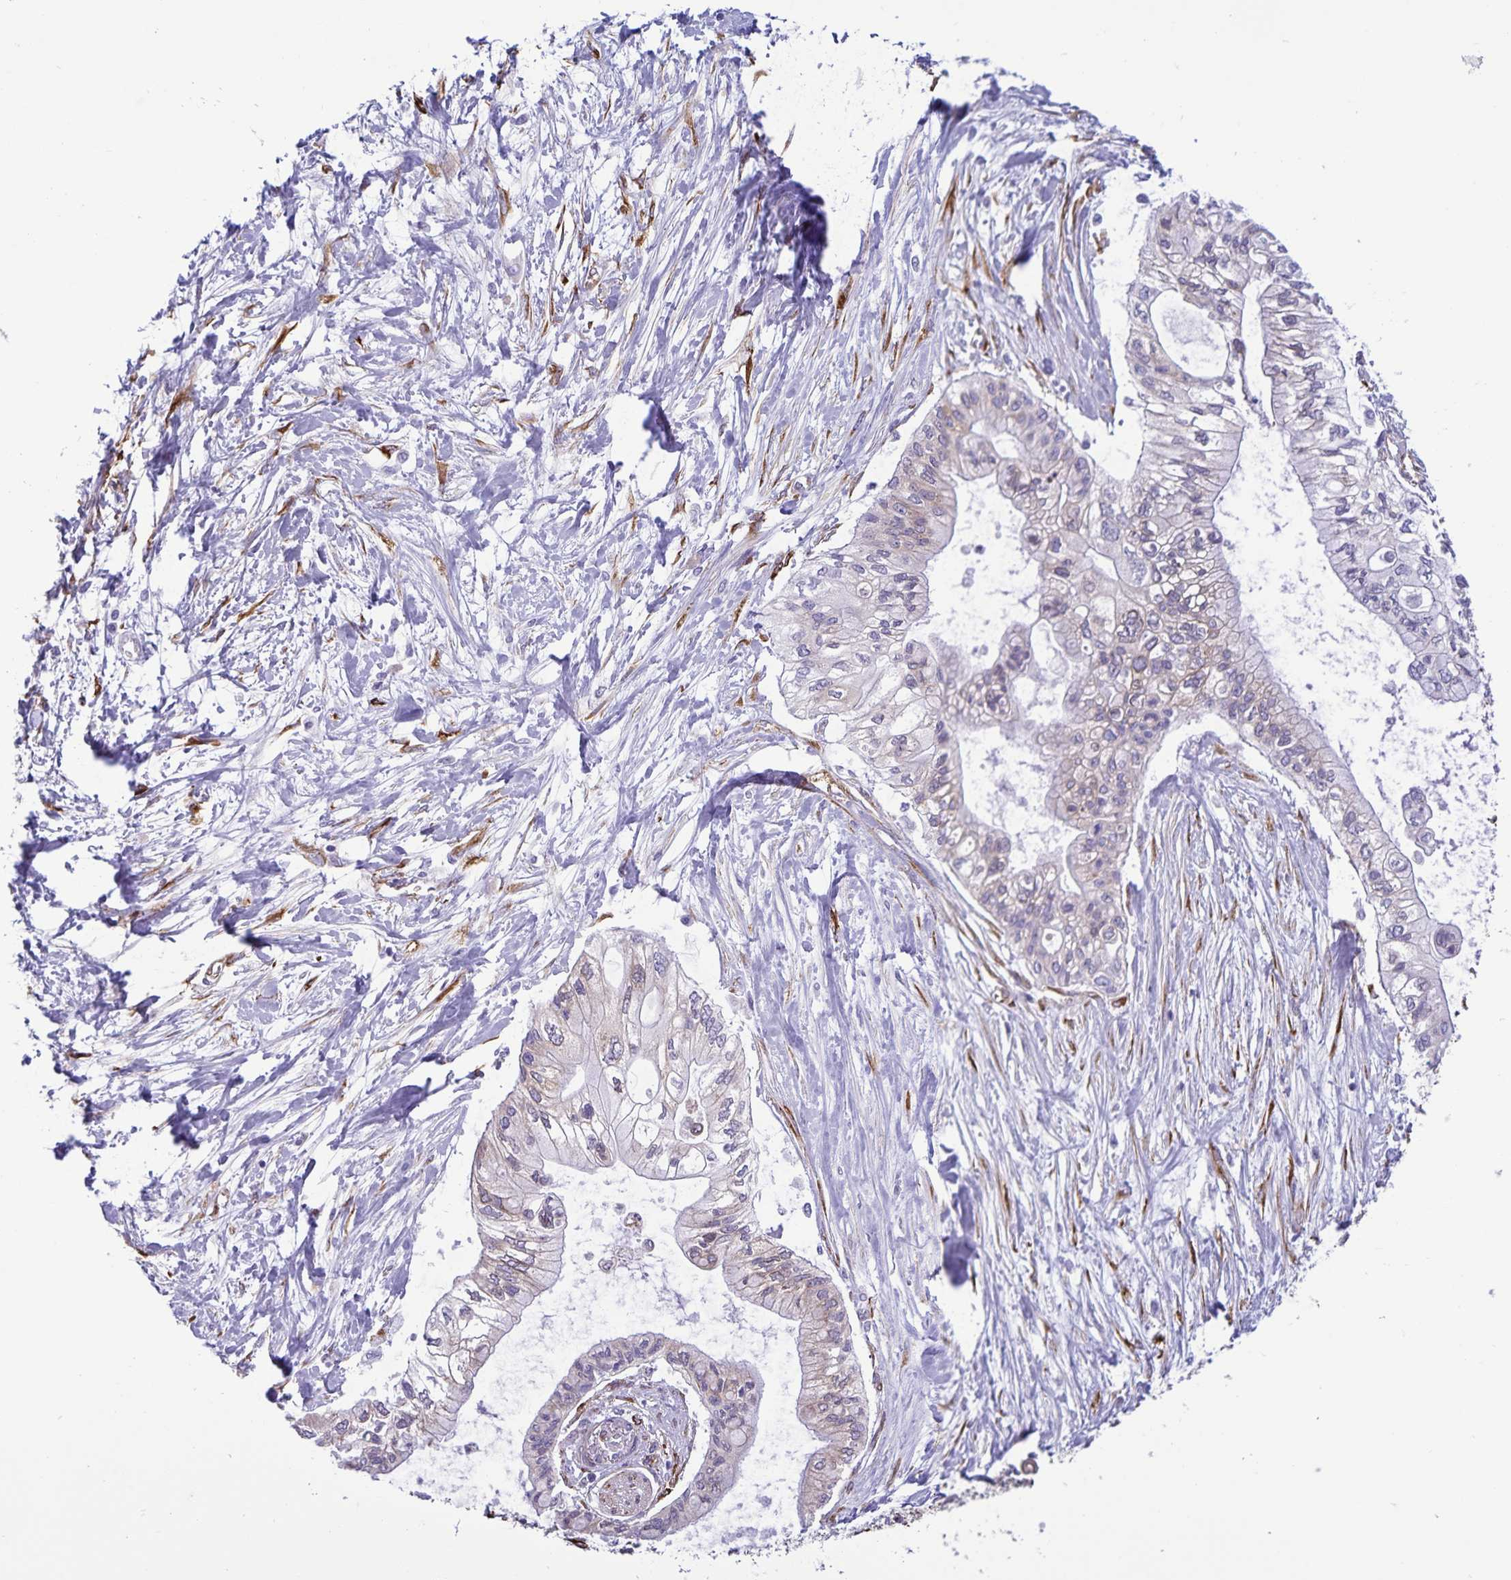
{"staining": {"intensity": "negative", "quantity": "none", "location": "none"}, "tissue": "pancreatic cancer", "cell_type": "Tumor cells", "image_type": "cancer", "snomed": [{"axis": "morphology", "description": "Adenocarcinoma, NOS"}, {"axis": "topography", "description": "Pancreas"}], "caption": "DAB (3,3'-diaminobenzidine) immunohistochemical staining of human adenocarcinoma (pancreatic) demonstrates no significant staining in tumor cells.", "gene": "RCN1", "patient": {"sex": "female", "age": 77}}